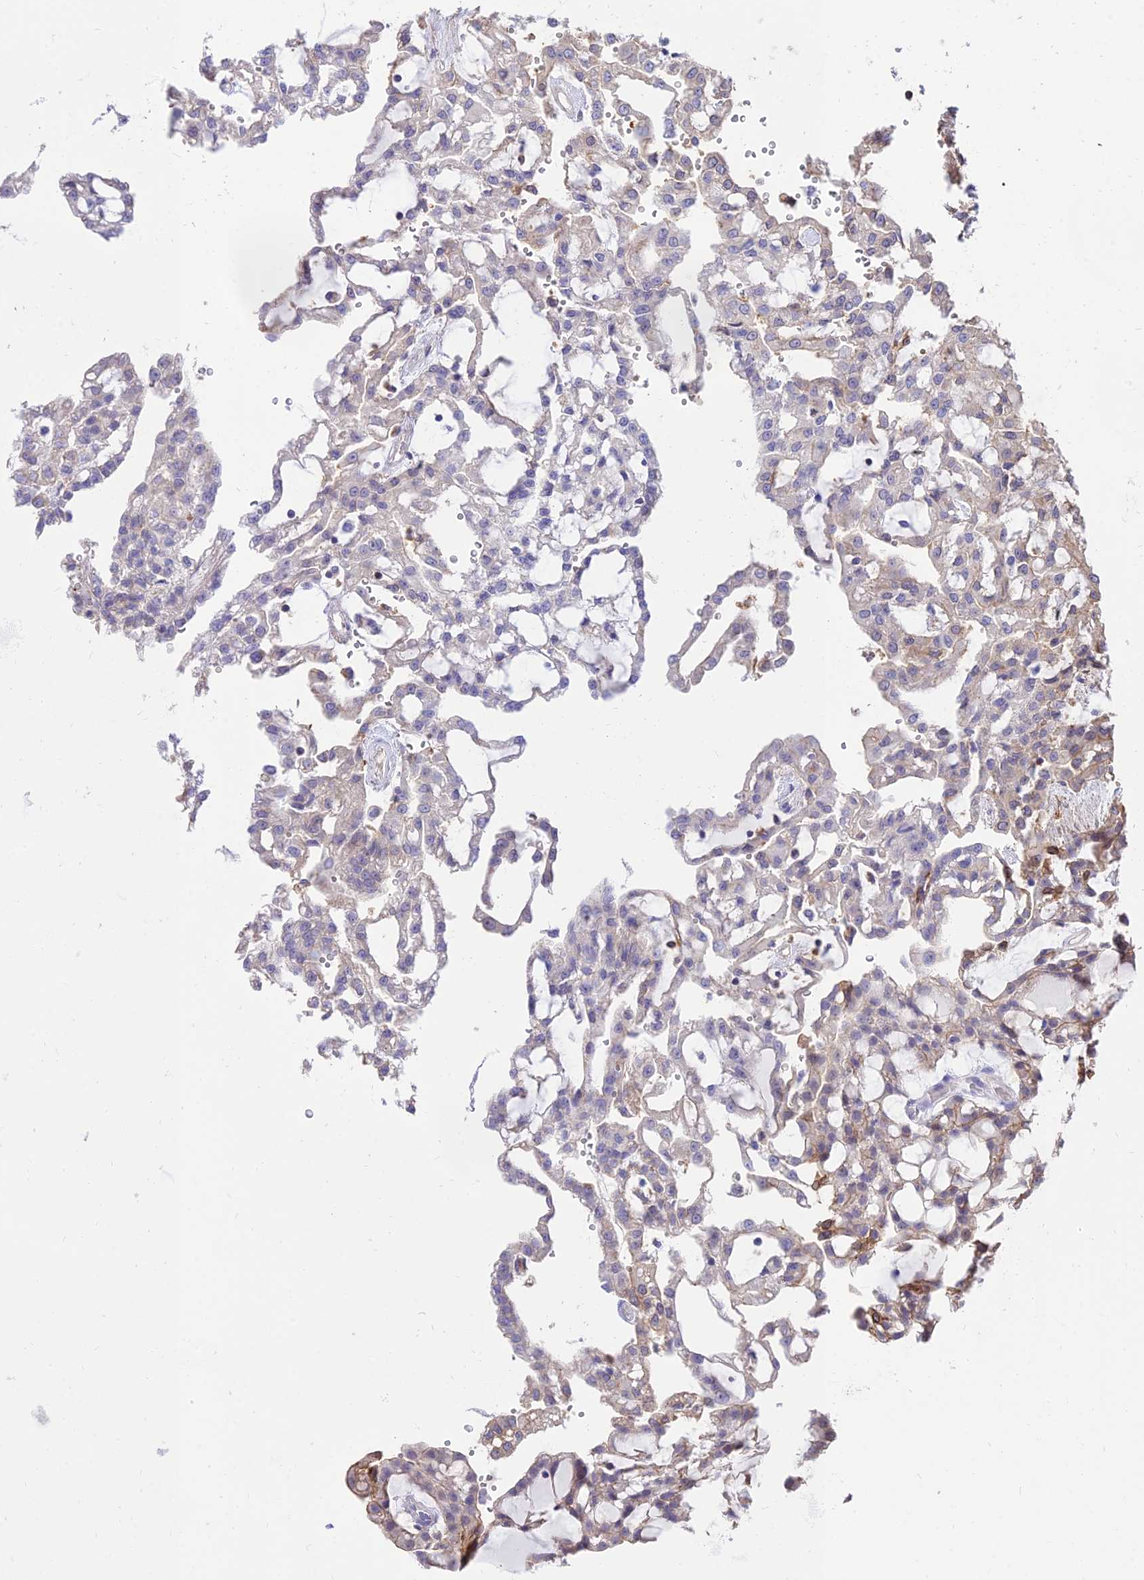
{"staining": {"intensity": "moderate", "quantity": "<25%", "location": "cytoplasmic/membranous"}, "tissue": "renal cancer", "cell_type": "Tumor cells", "image_type": "cancer", "snomed": [{"axis": "morphology", "description": "Adenocarcinoma, NOS"}, {"axis": "topography", "description": "Kidney"}], "caption": "Human renal cancer (adenocarcinoma) stained with a brown dye reveals moderate cytoplasmic/membranous positive expression in approximately <25% of tumor cells.", "gene": "SREK1IP1", "patient": {"sex": "male", "age": 63}}